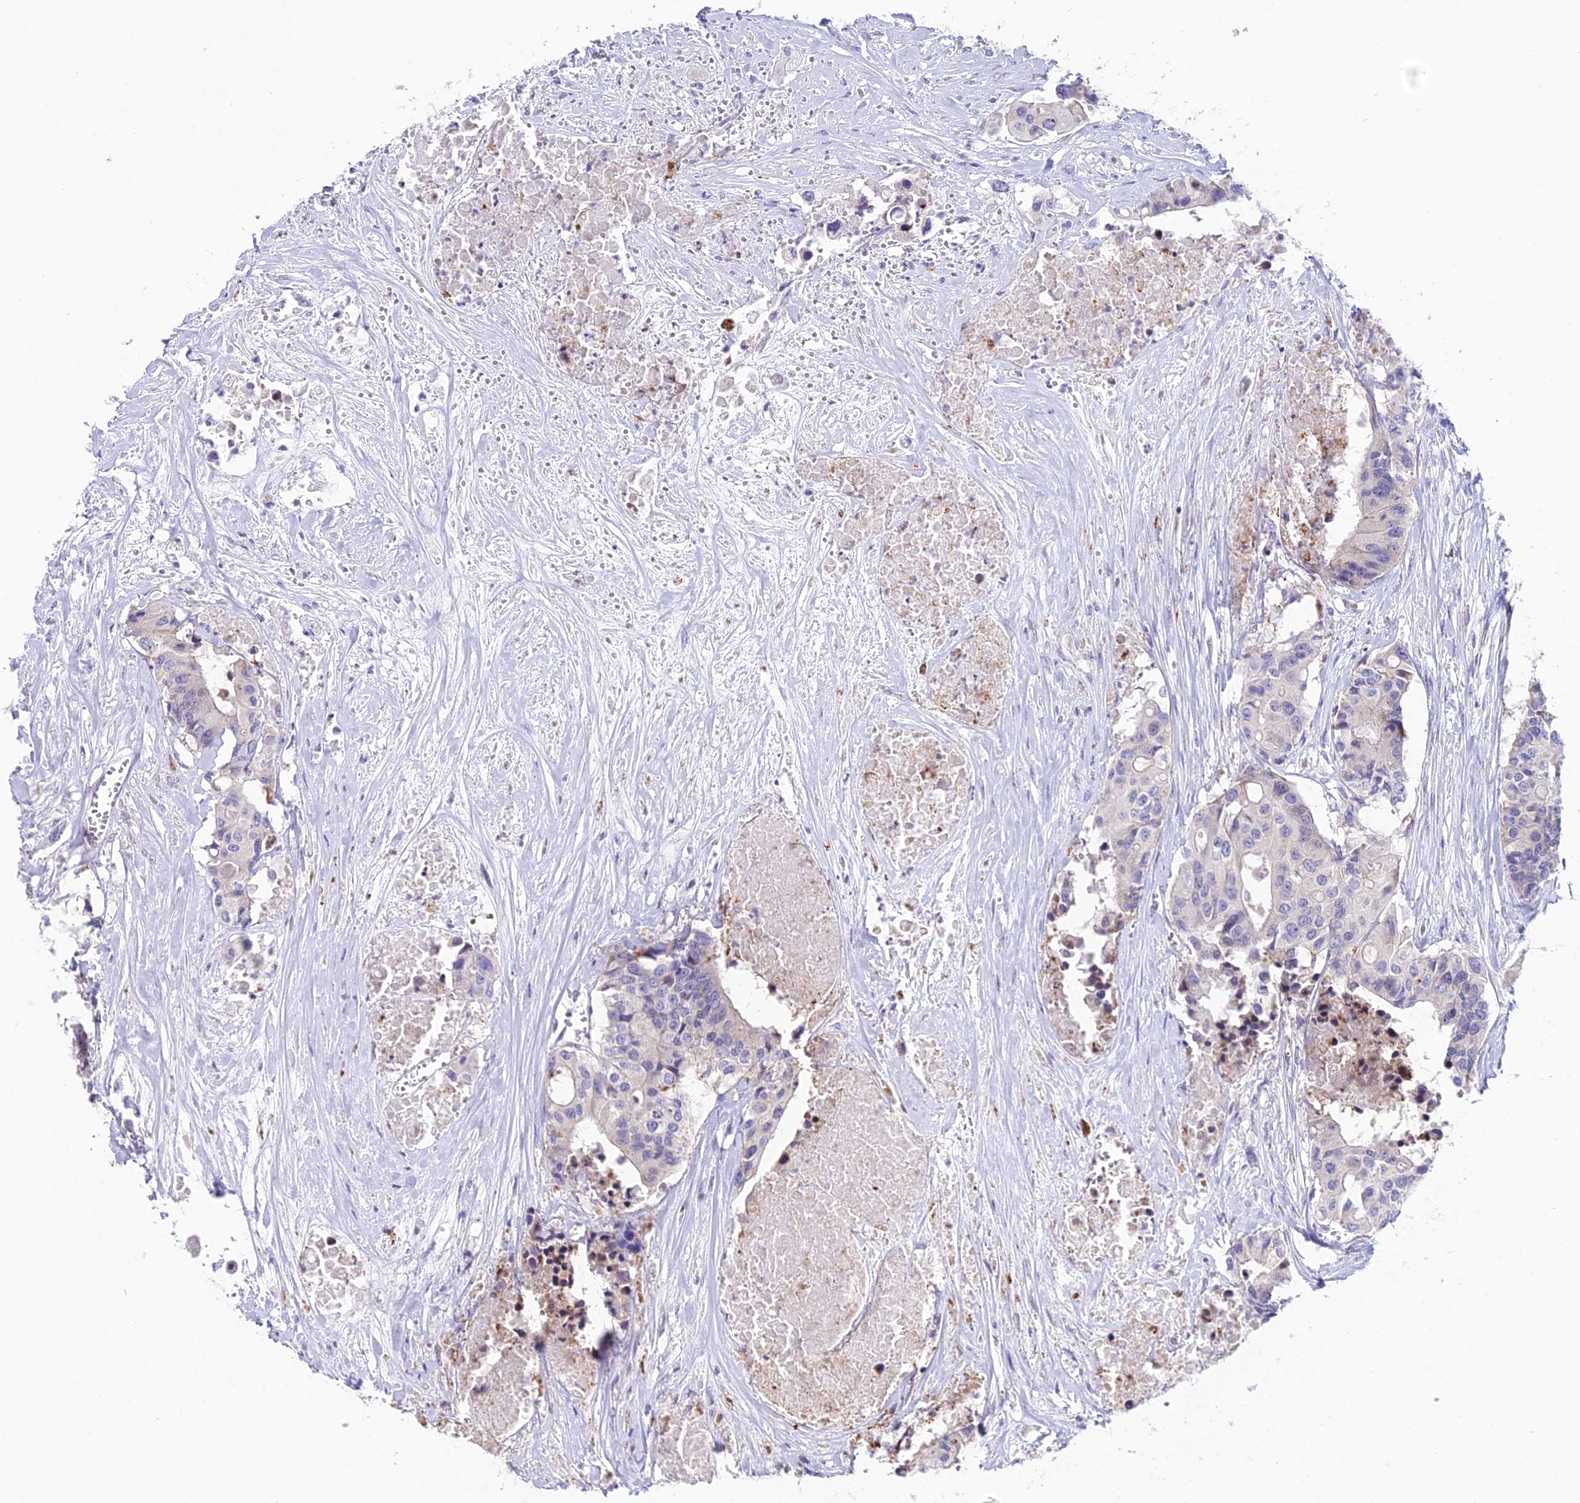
{"staining": {"intensity": "negative", "quantity": "none", "location": "none"}, "tissue": "colorectal cancer", "cell_type": "Tumor cells", "image_type": "cancer", "snomed": [{"axis": "morphology", "description": "Adenocarcinoma, NOS"}, {"axis": "topography", "description": "Colon"}], "caption": "Immunohistochemistry (IHC) of colorectal cancer (adenocarcinoma) reveals no expression in tumor cells.", "gene": "RPS26", "patient": {"sex": "male", "age": 77}}